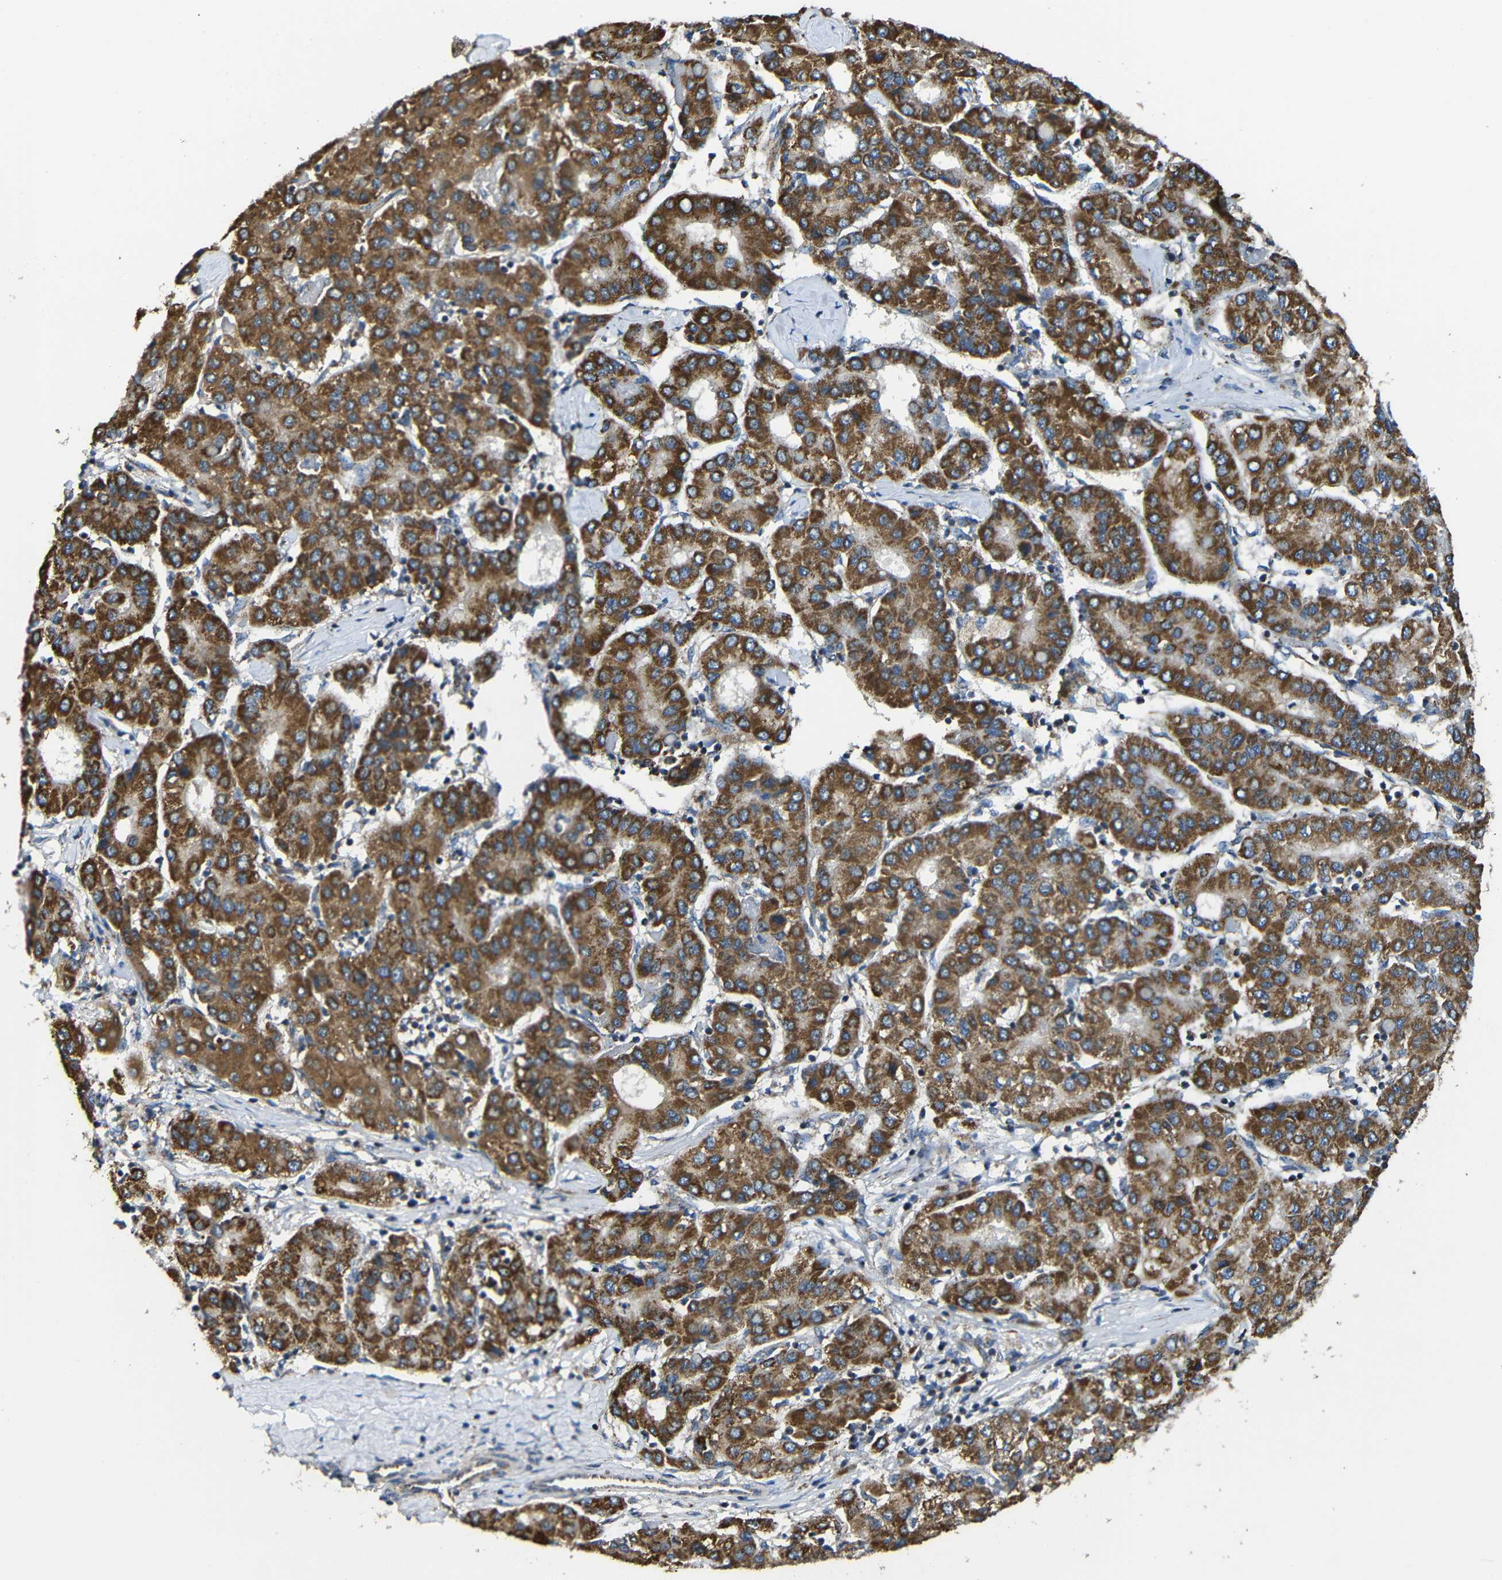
{"staining": {"intensity": "strong", "quantity": ">75%", "location": "cytoplasmic/membranous"}, "tissue": "liver cancer", "cell_type": "Tumor cells", "image_type": "cancer", "snomed": [{"axis": "morphology", "description": "Carcinoma, Hepatocellular, NOS"}, {"axis": "topography", "description": "Liver"}], "caption": "This is an image of immunohistochemistry staining of liver cancer (hepatocellular carcinoma), which shows strong expression in the cytoplasmic/membranous of tumor cells.", "gene": "NR3C2", "patient": {"sex": "male", "age": 65}}